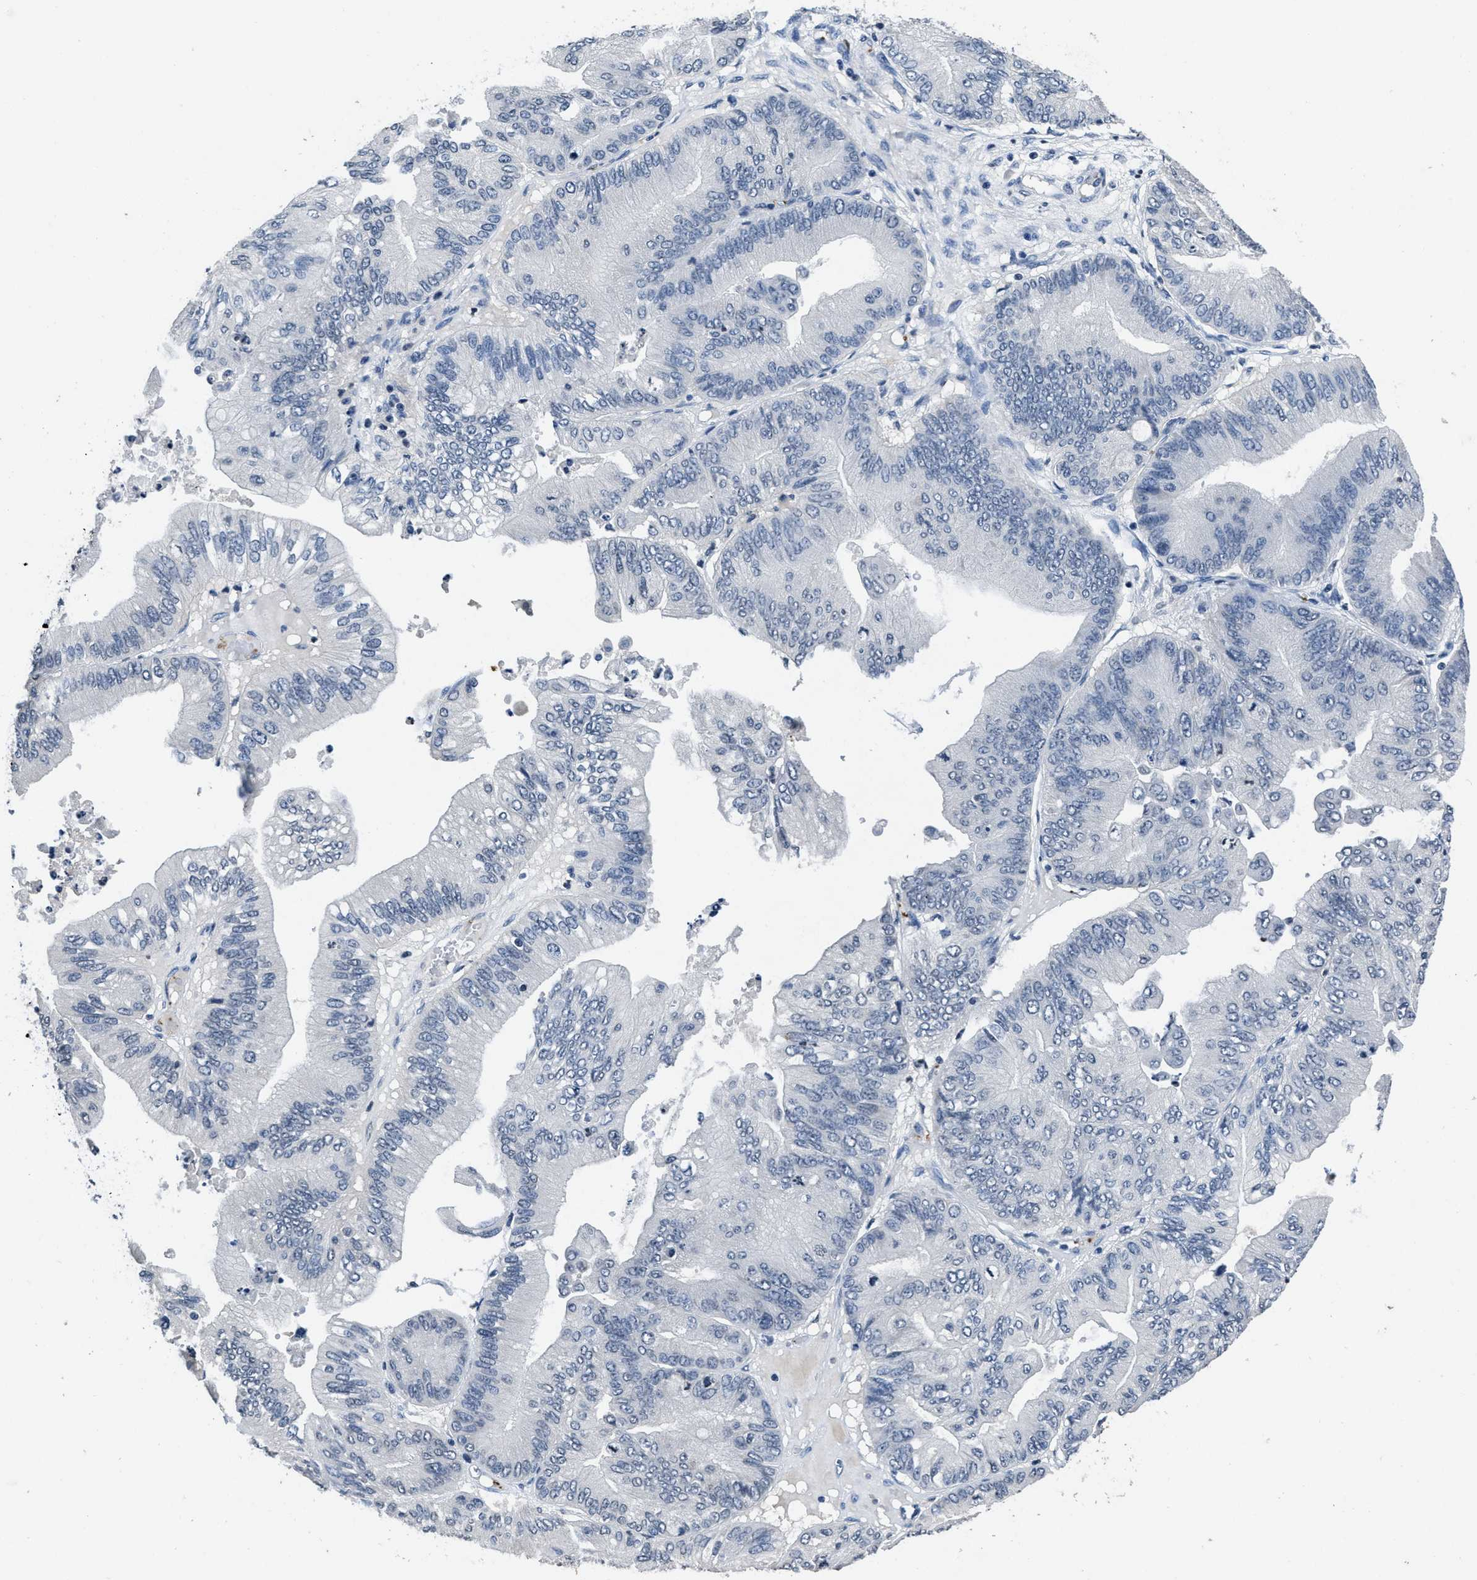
{"staining": {"intensity": "negative", "quantity": "none", "location": "none"}, "tissue": "ovarian cancer", "cell_type": "Tumor cells", "image_type": "cancer", "snomed": [{"axis": "morphology", "description": "Cystadenocarcinoma, mucinous, NOS"}, {"axis": "topography", "description": "Ovary"}], "caption": "Protein analysis of ovarian mucinous cystadenocarcinoma exhibits no significant staining in tumor cells. (DAB (3,3'-diaminobenzidine) IHC visualized using brightfield microscopy, high magnification).", "gene": "ITGA2B", "patient": {"sex": "female", "age": 61}}